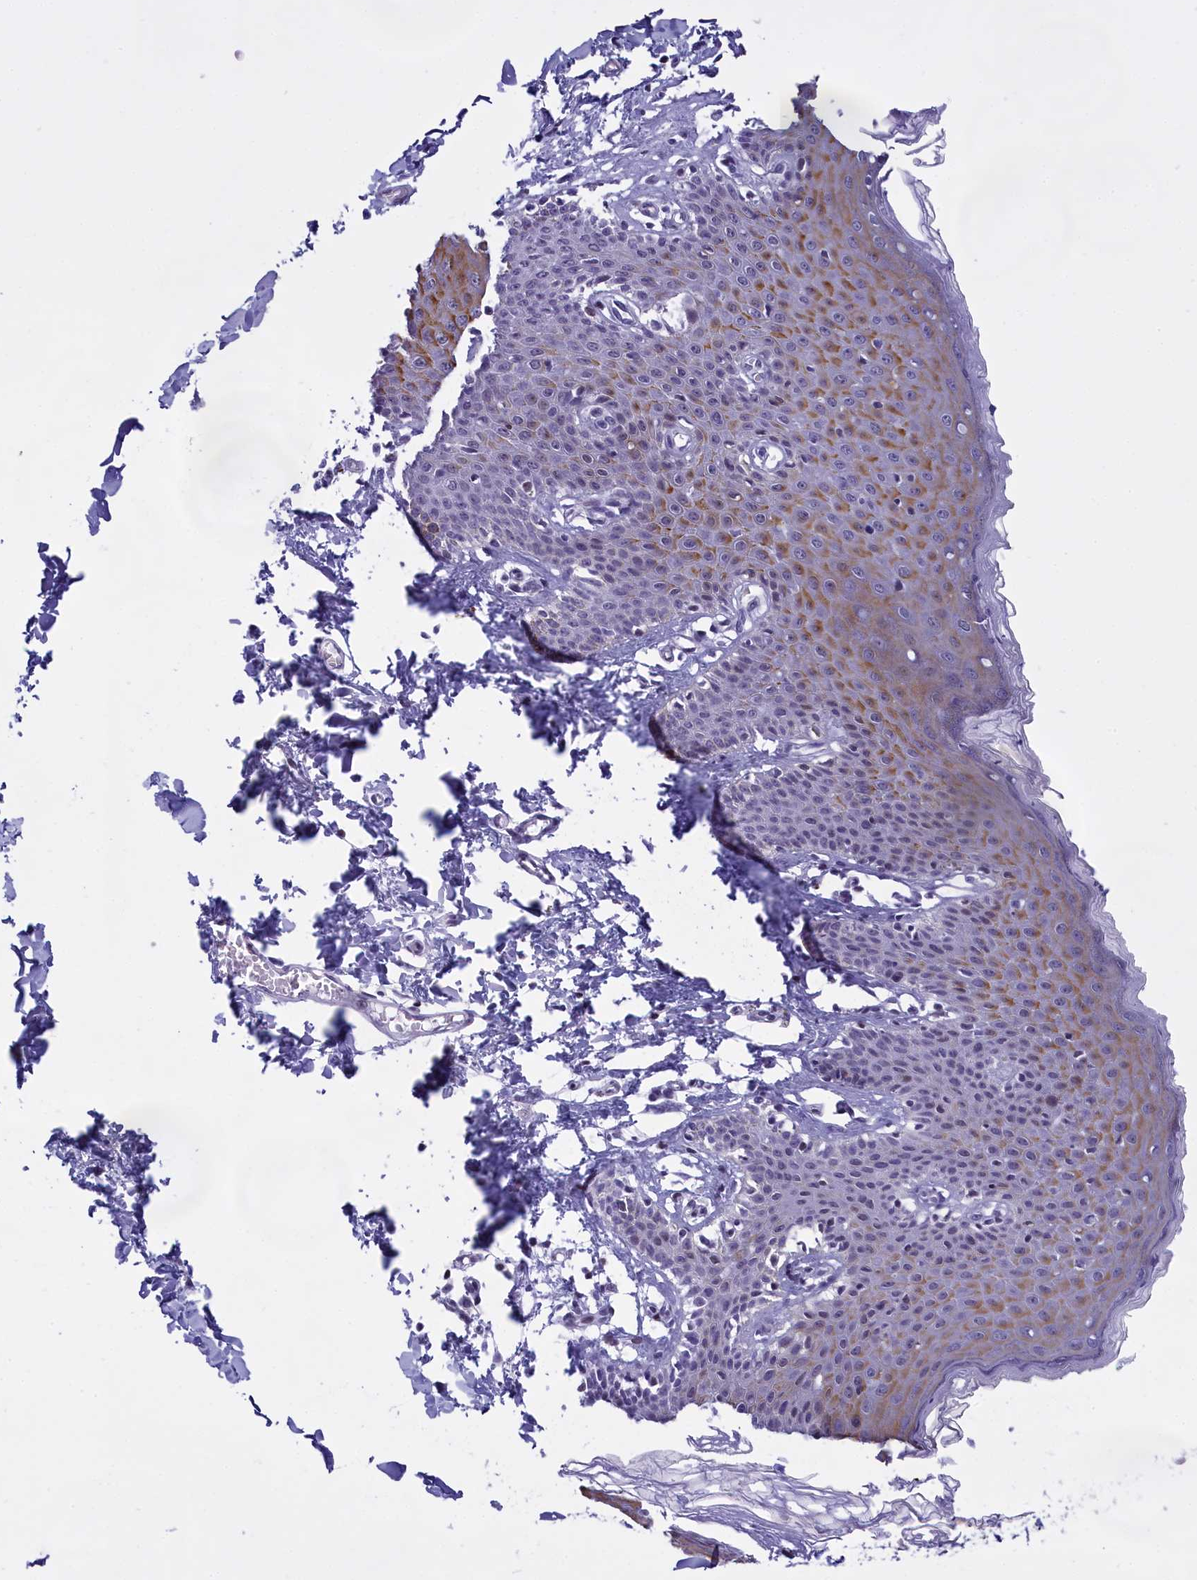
{"staining": {"intensity": "moderate", "quantity": "25%-75%", "location": "cytoplasmic/membranous,nuclear"}, "tissue": "skin", "cell_type": "Epidermal cells", "image_type": "normal", "snomed": [{"axis": "morphology", "description": "Normal tissue, NOS"}, {"axis": "topography", "description": "Vulva"}], "caption": "A brown stain shows moderate cytoplasmic/membranous,nuclear positivity of a protein in epidermal cells of benign skin.", "gene": "SPIRE2", "patient": {"sex": "female", "age": 66}}